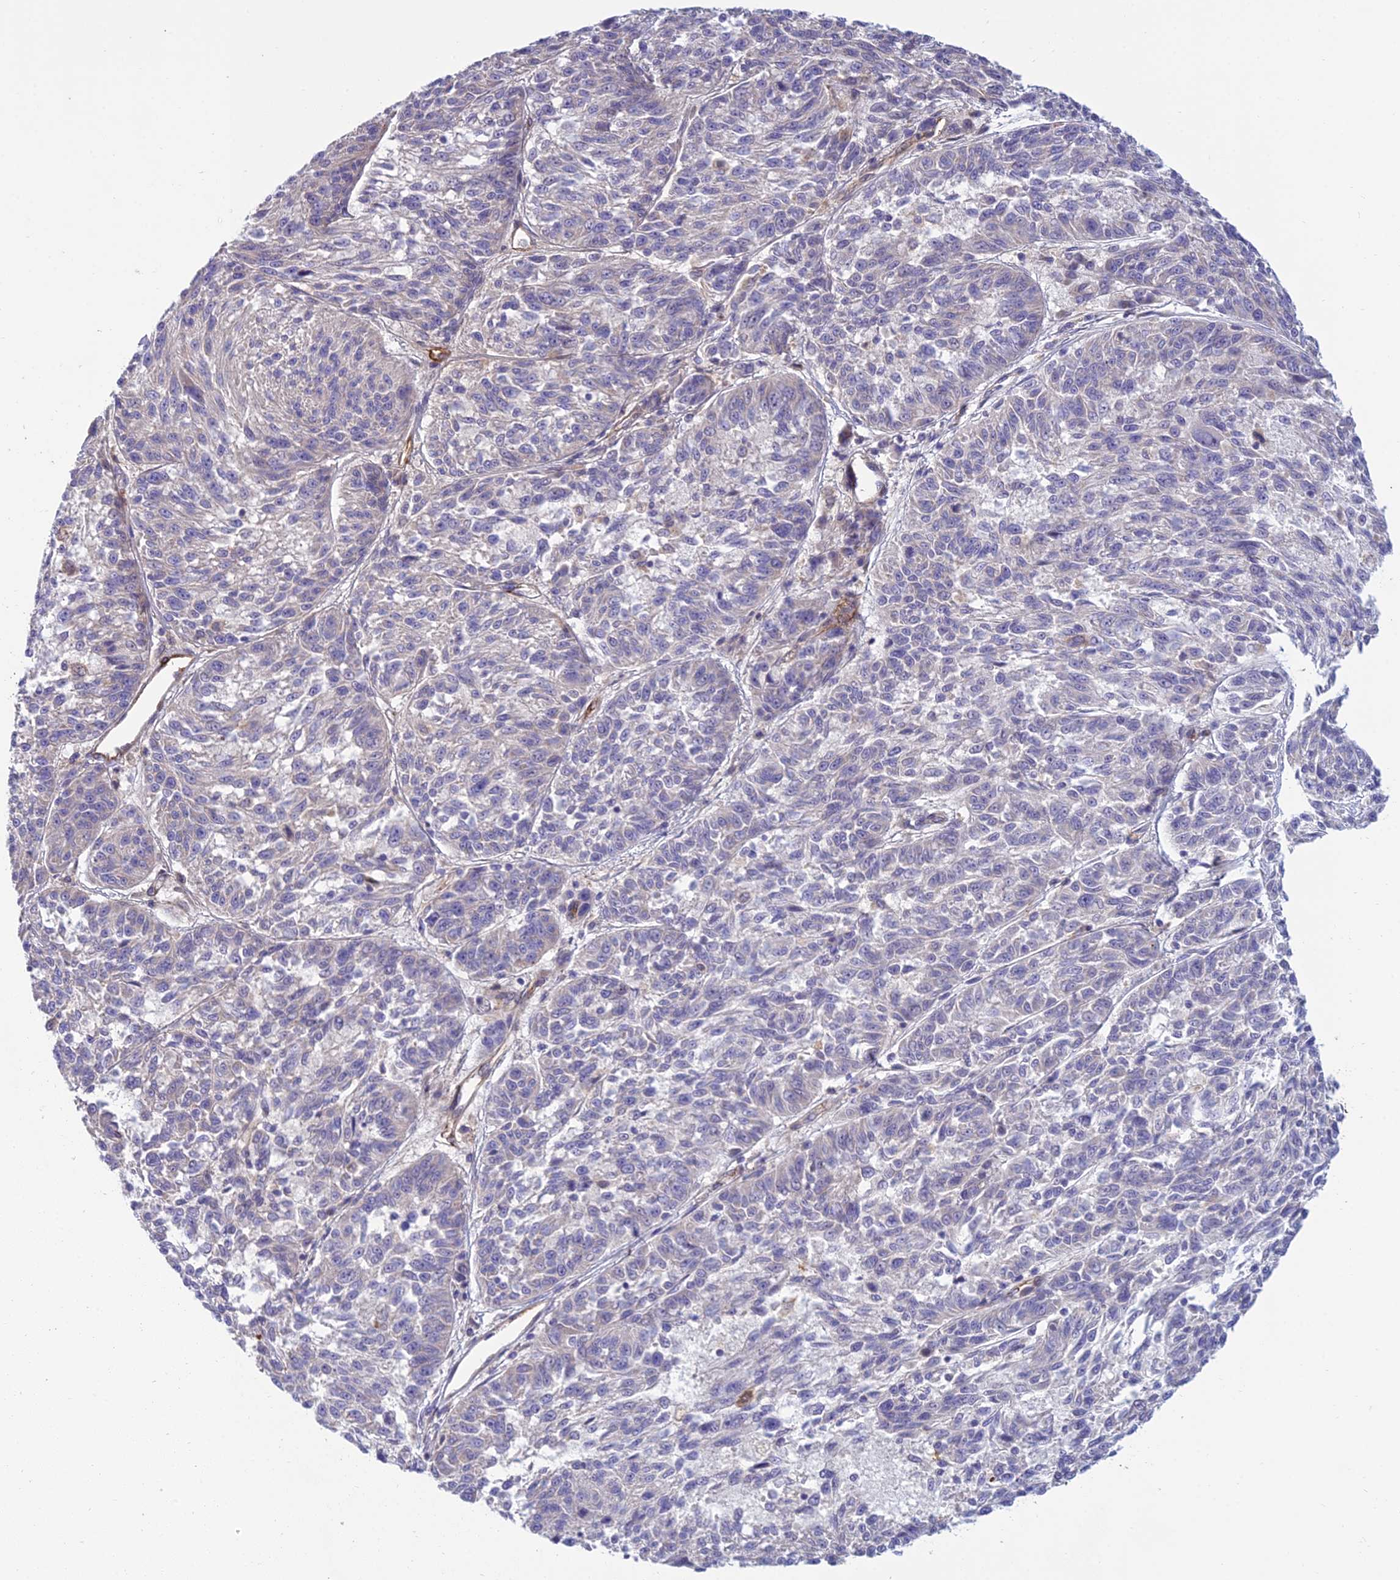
{"staining": {"intensity": "negative", "quantity": "none", "location": "none"}, "tissue": "melanoma", "cell_type": "Tumor cells", "image_type": "cancer", "snomed": [{"axis": "morphology", "description": "Malignant melanoma, NOS"}, {"axis": "topography", "description": "Skin"}], "caption": "The immunohistochemistry photomicrograph has no significant expression in tumor cells of malignant melanoma tissue. (DAB (3,3'-diaminobenzidine) immunohistochemistry (IHC), high magnification).", "gene": "DUS2", "patient": {"sex": "male", "age": 53}}